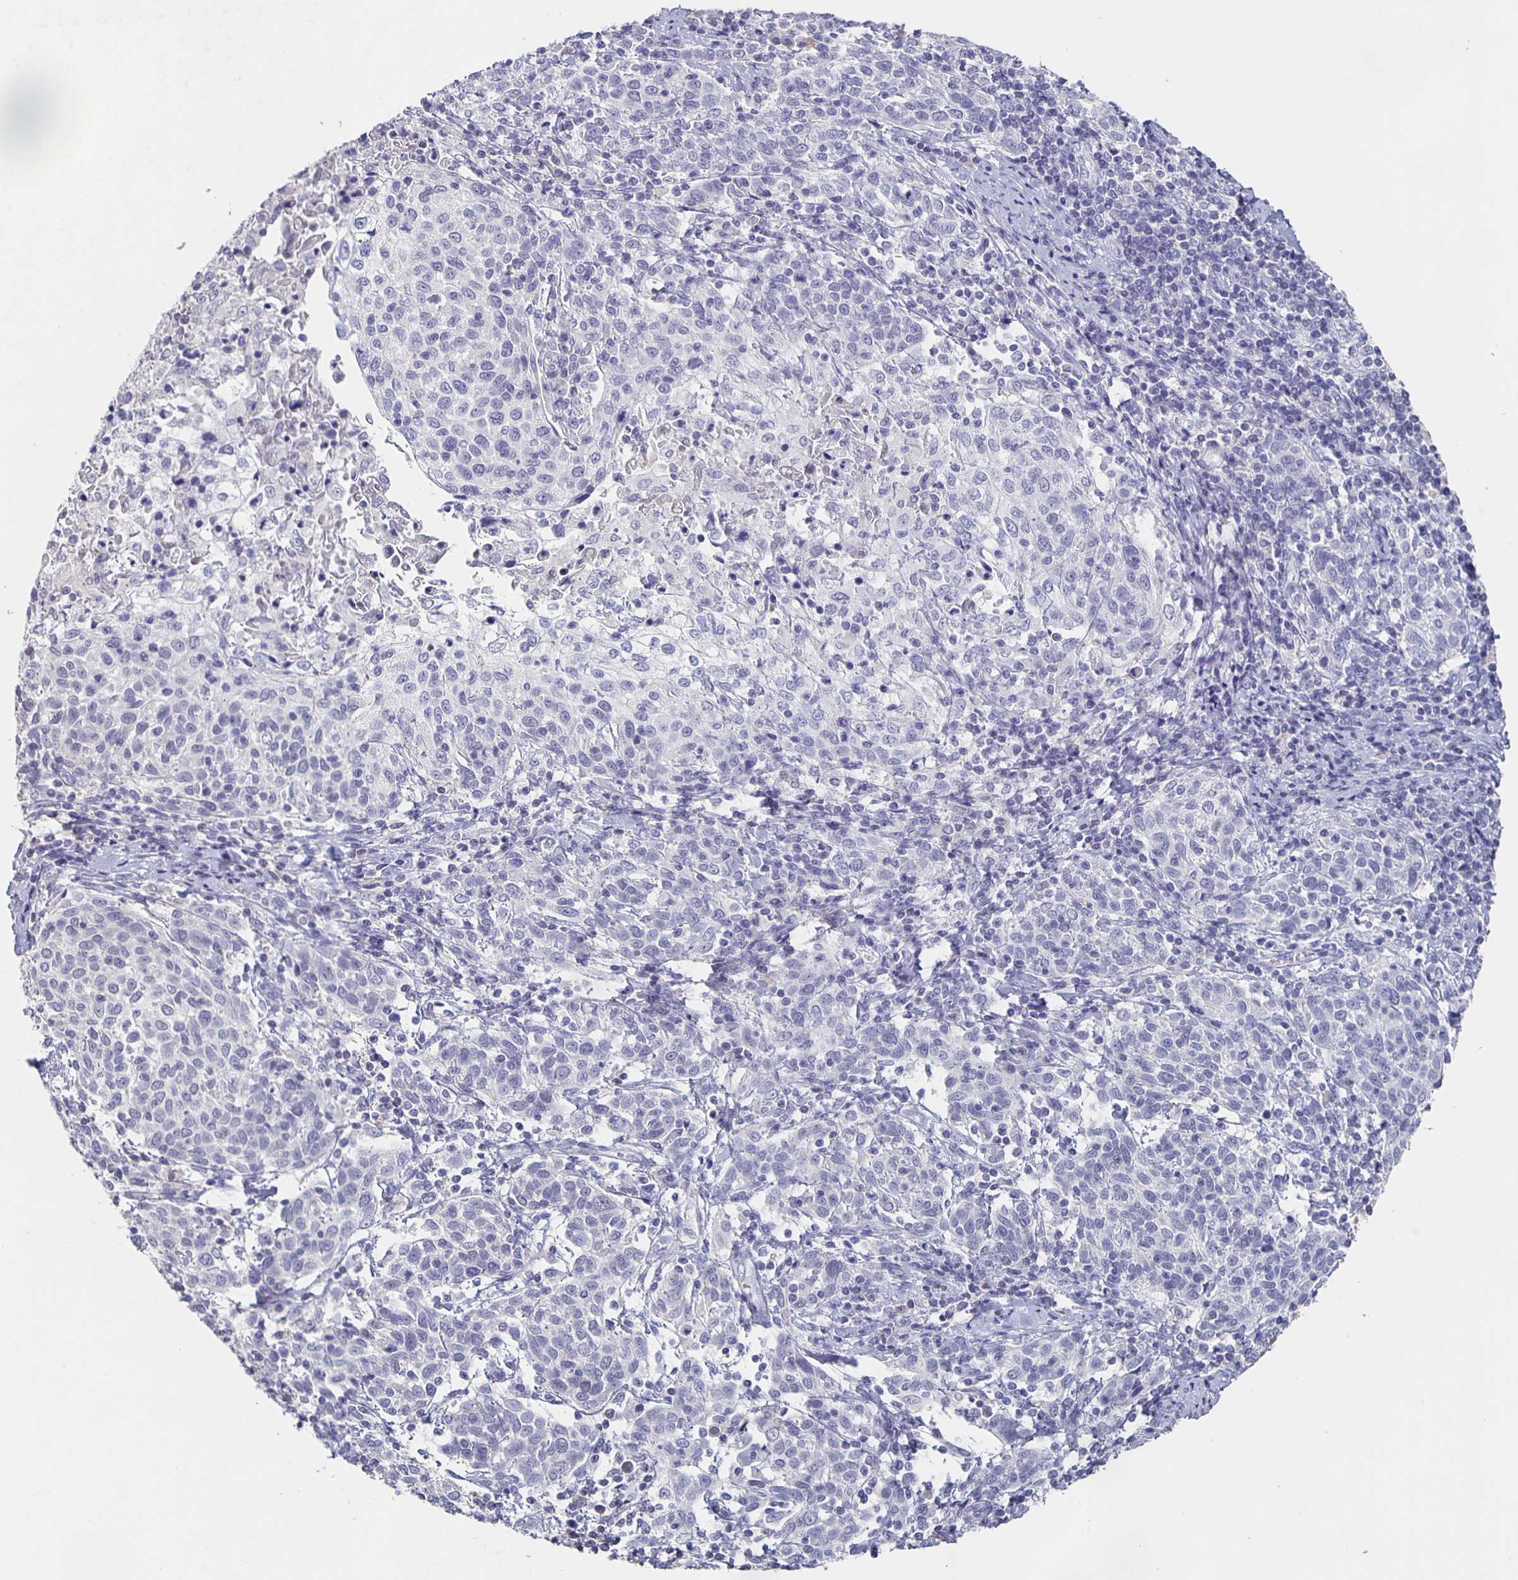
{"staining": {"intensity": "negative", "quantity": "none", "location": "none"}, "tissue": "cervical cancer", "cell_type": "Tumor cells", "image_type": "cancer", "snomed": [{"axis": "morphology", "description": "Squamous cell carcinoma, NOS"}, {"axis": "topography", "description": "Cervix"}], "caption": "This is an IHC image of cervical cancer (squamous cell carcinoma). There is no positivity in tumor cells.", "gene": "CACNA2D2", "patient": {"sex": "female", "age": 61}}